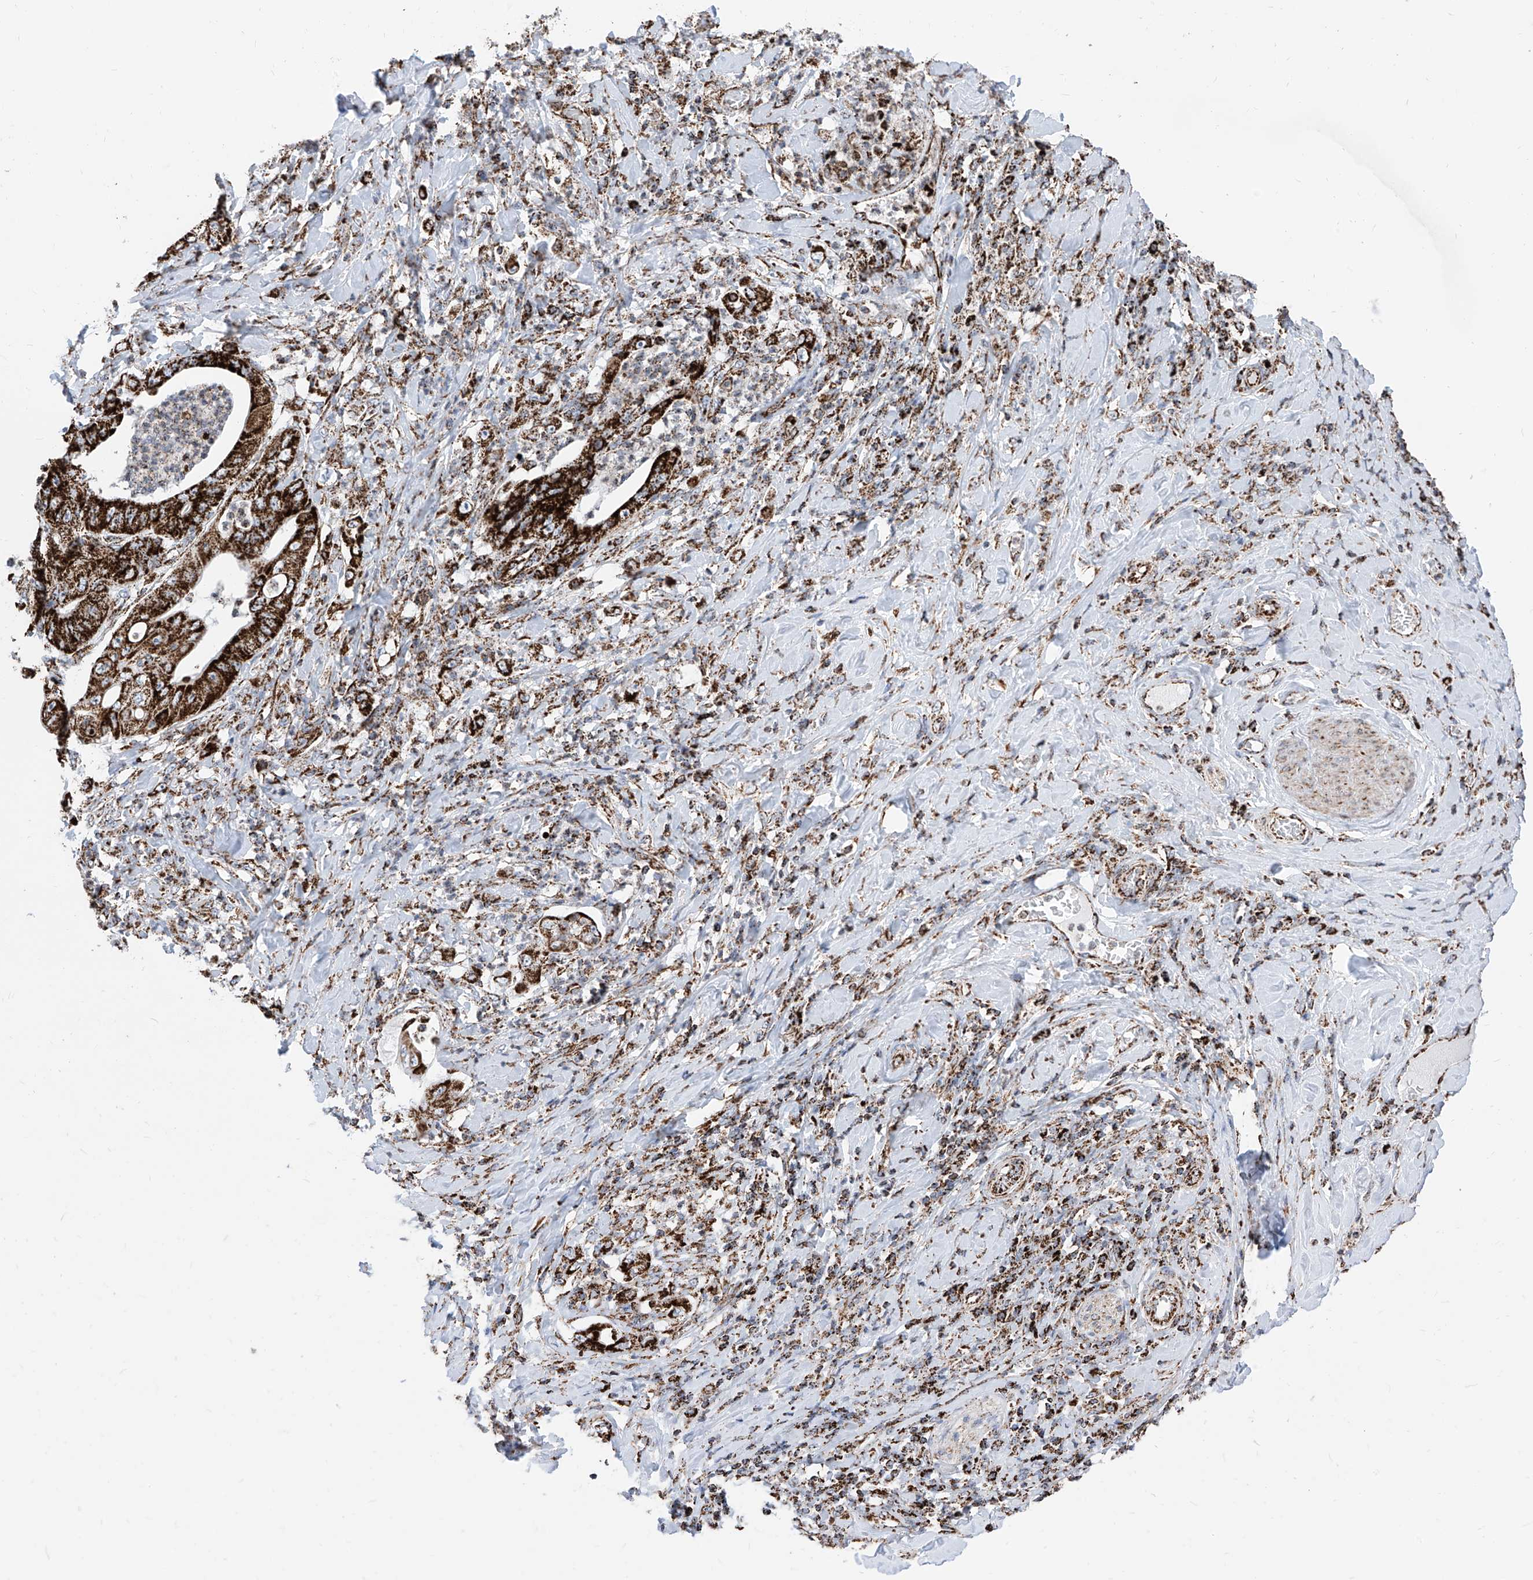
{"staining": {"intensity": "strong", "quantity": ">75%", "location": "cytoplasmic/membranous"}, "tissue": "stomach cancer", "cell_type": "Tumor cells", "image_type": "cancer", "snomed": [{"axis": "morphology", "description": "Adenocarcinoma, NOS"}, {"axis": "topography", "description": "Stomach"}], "caption": "Tumor cells display high levels of strong cytoplasmic/membranous staining in approximately >75% of cells in stomach adenocarcinoma. The staining was performed using DAB (3,3'-diaminobenzidine) to visualize the protein expression in brown, while the nuclei were stained in blue with hematoxylin (Magnification: 20x).", "gene": "COX5B", "patient": {"sex": "female", "age": 73}}